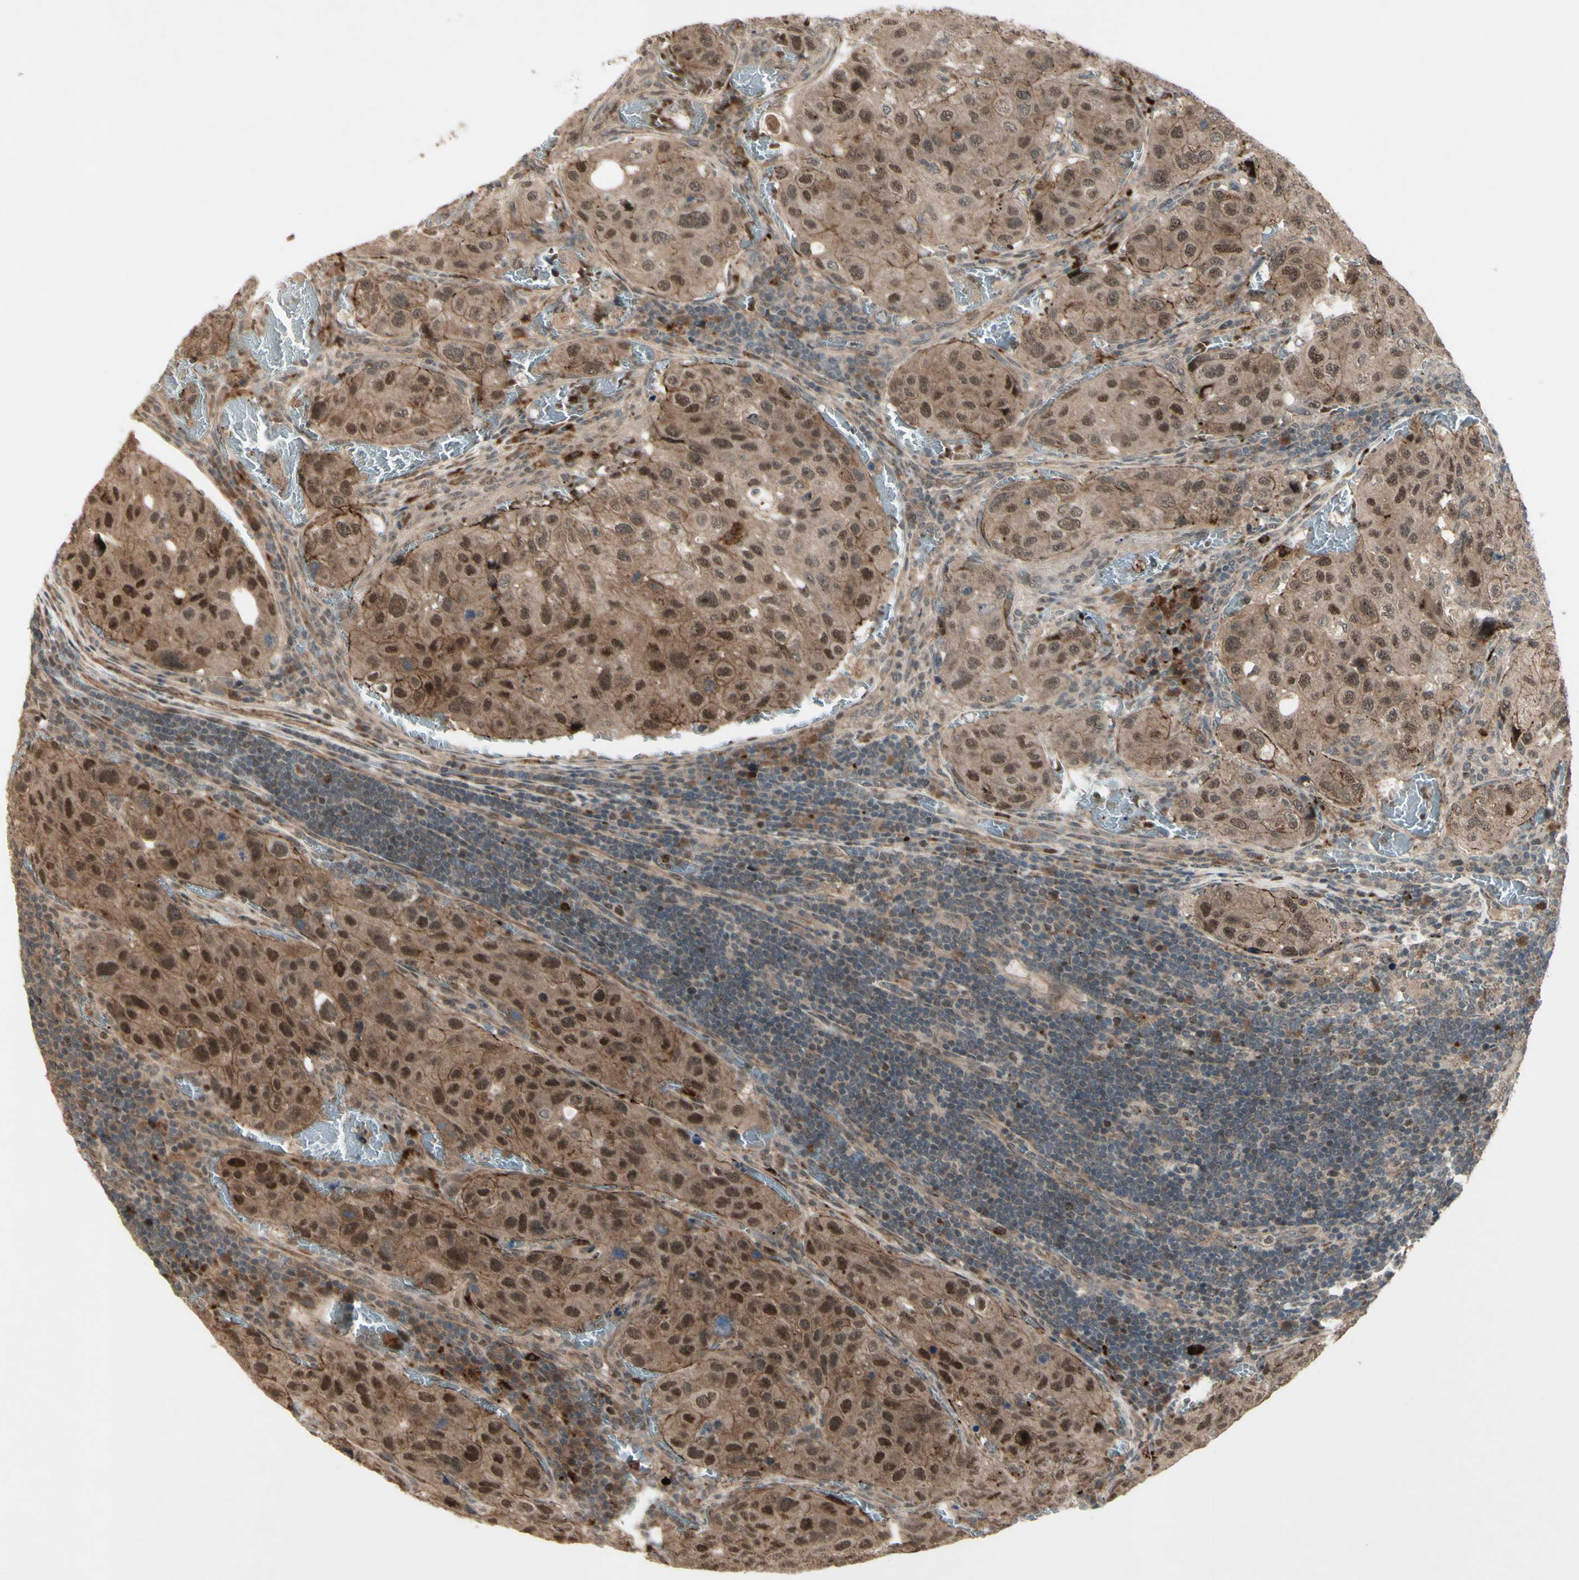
{"staining": {"intensity": "strong", "quantity": ">75%", "location": "cytoplasmic/membranous,nuclear"}, "tissue": "urothelial cancer", "cell_type": "Tumor cells", "image_type": "cancer", "snomed": [{"axis": "morphology", "description": "Urothelial carcinoma, High grade"}, {"axis": "topography", "description": "Lymph node"}, {"axis": "topography", "description": "Urinary bladder"}], "caption": "Immunohistochemistry of urothelial cancer shows high levels of strong cytoplasmic/membranous and nuclear expression in about >75% of tumor cells.", "gene": "MLF2", "patient": {"sex": "male", "age": 51}}